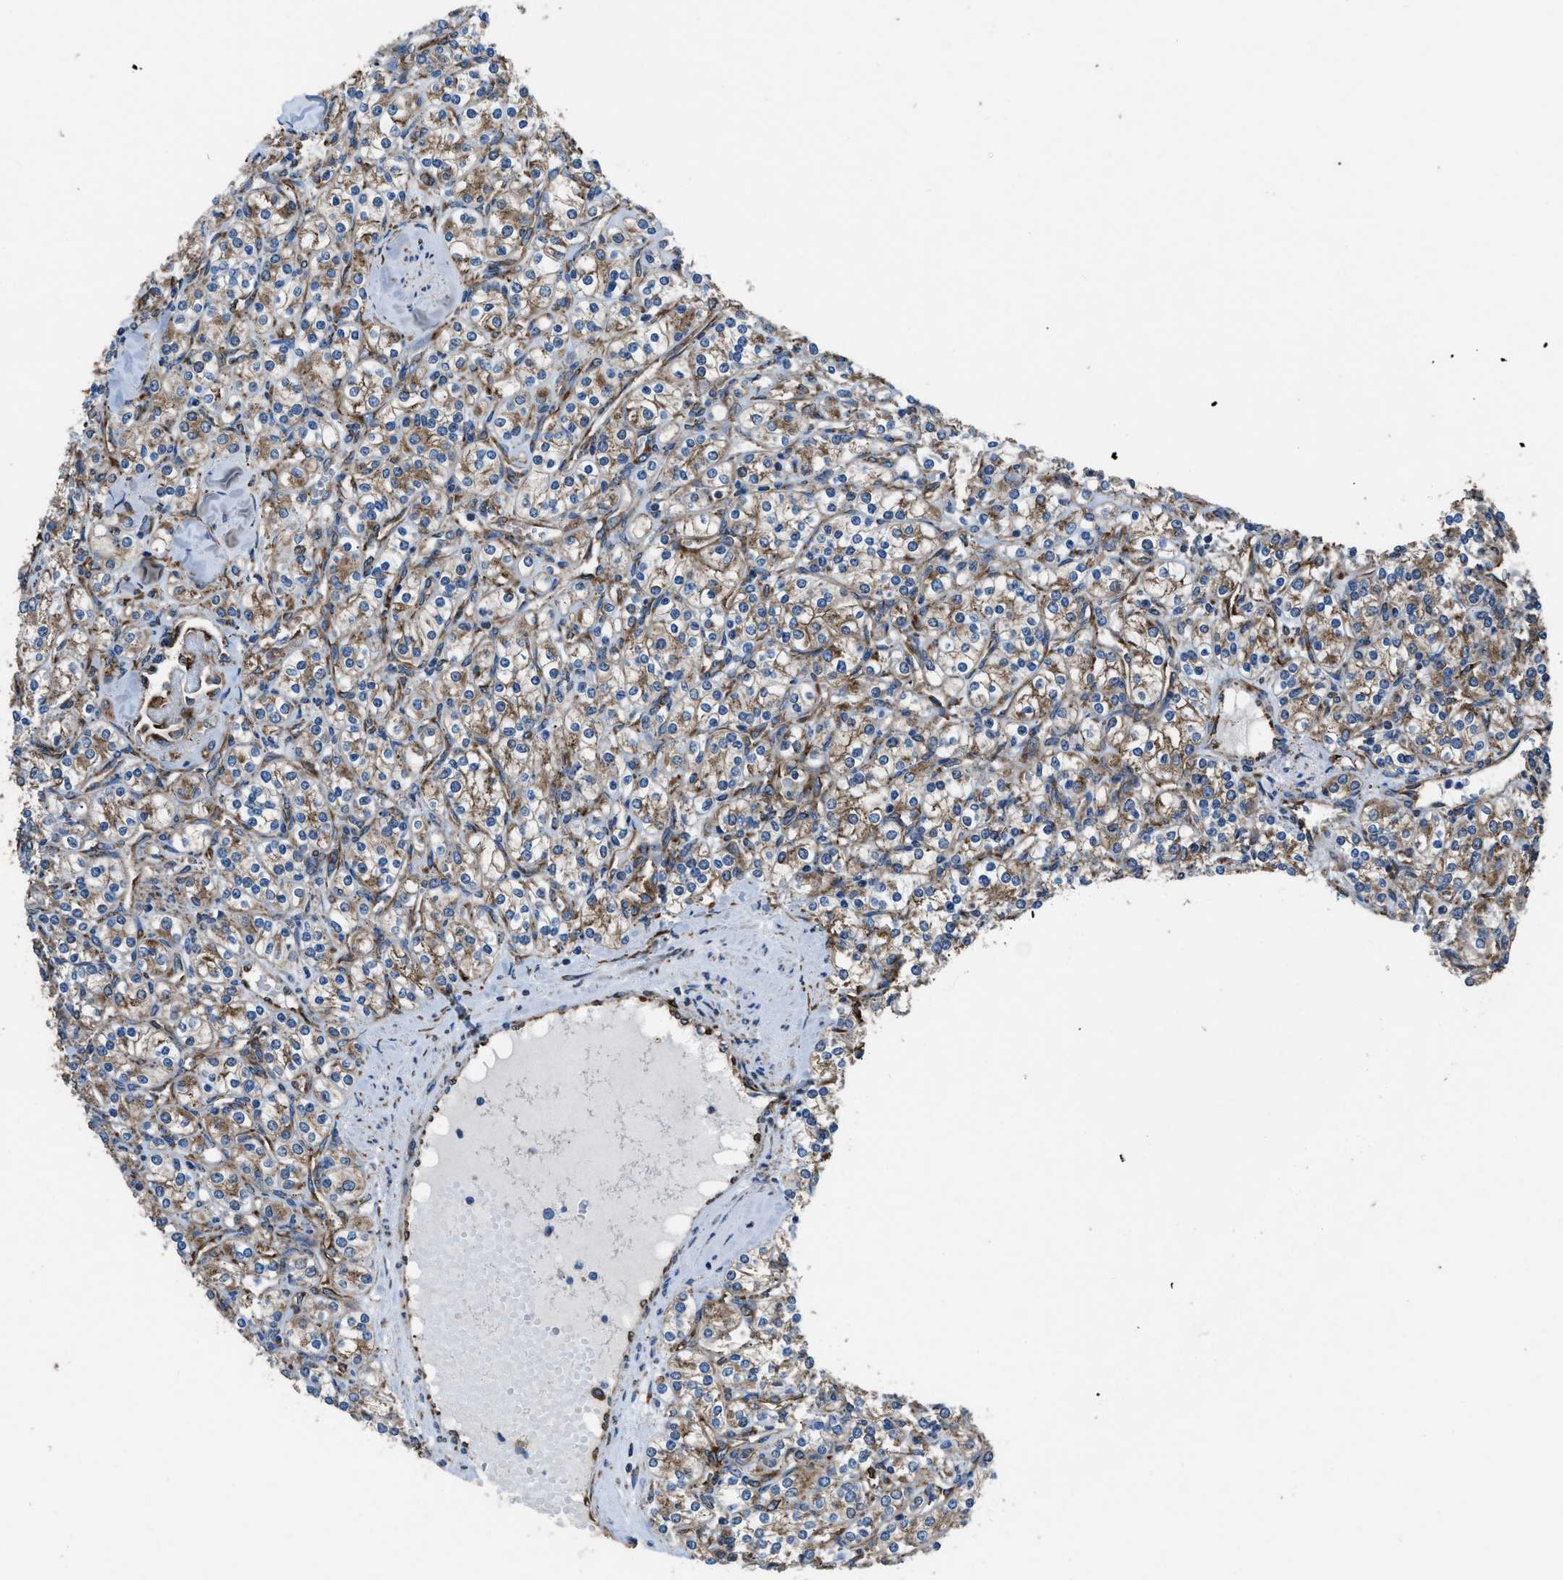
{"staining": {"intensity": "moderate", "quantity": ">75%", "location": "cytoplasmic/membranous"}, "tissue": "renal cancer", "cell_type": "Tumor cells", "image_type": "cancer", "snomed": [{"axis": "morphology", "description": "Adenocarcinoma, NOS"}, {"axis": "topography", "description": "Kidney"}], "caption": "Immunohistochemistry (DAB (3,3'-diaminobenzidine)) staining of renal cancer (adenocarcinoma) reveals moderate cytoplasmic/membranous protein expression in approximately >75% of tumor cells. (DAB = brown stain, brightfield microscopy at high magnification).", "gene": "CAPRIN1", "patient": {"sex": "male", "age": 77}}